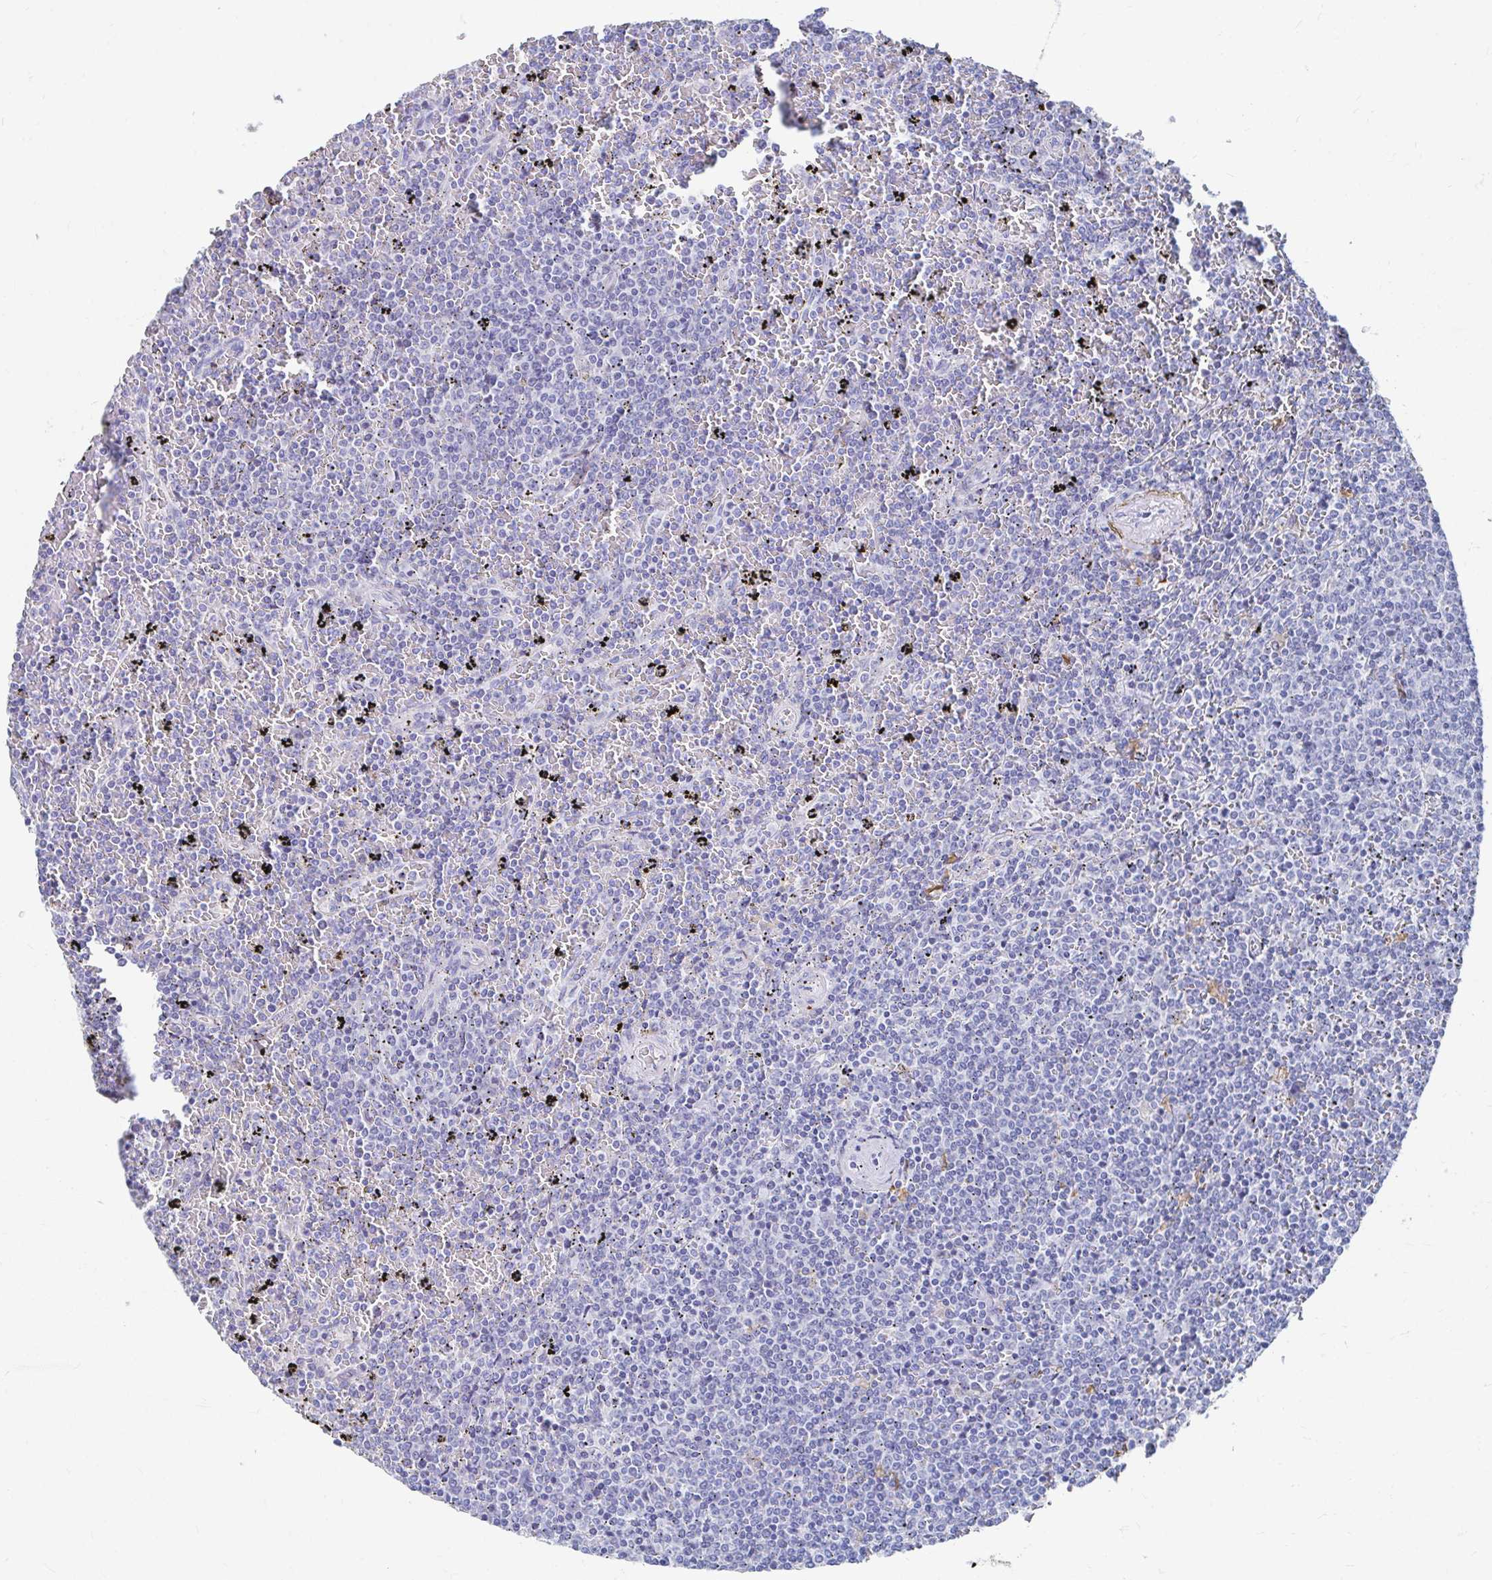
{"staining": {"intensity": "negative", "quantity": "none", "location": "none"}, "tissue": "lymphoma", "cell_type": "Tumor cells", "image_type": "cancer", "snomed": [{"axis": "morphology", "description": "Malignant lymphoma, non-Hodgkin's type, Low grade"}, {"axis": "topography", "description": "Spleen"}], "caption": "IHC micrograph of low-grade malignant lymphoma, non-Hodgkin's type stained for a protein (brown), which shows no staining in tumor cells.", "gene": "LAMC3", "patient": {"sex": "female", "age": 77}}